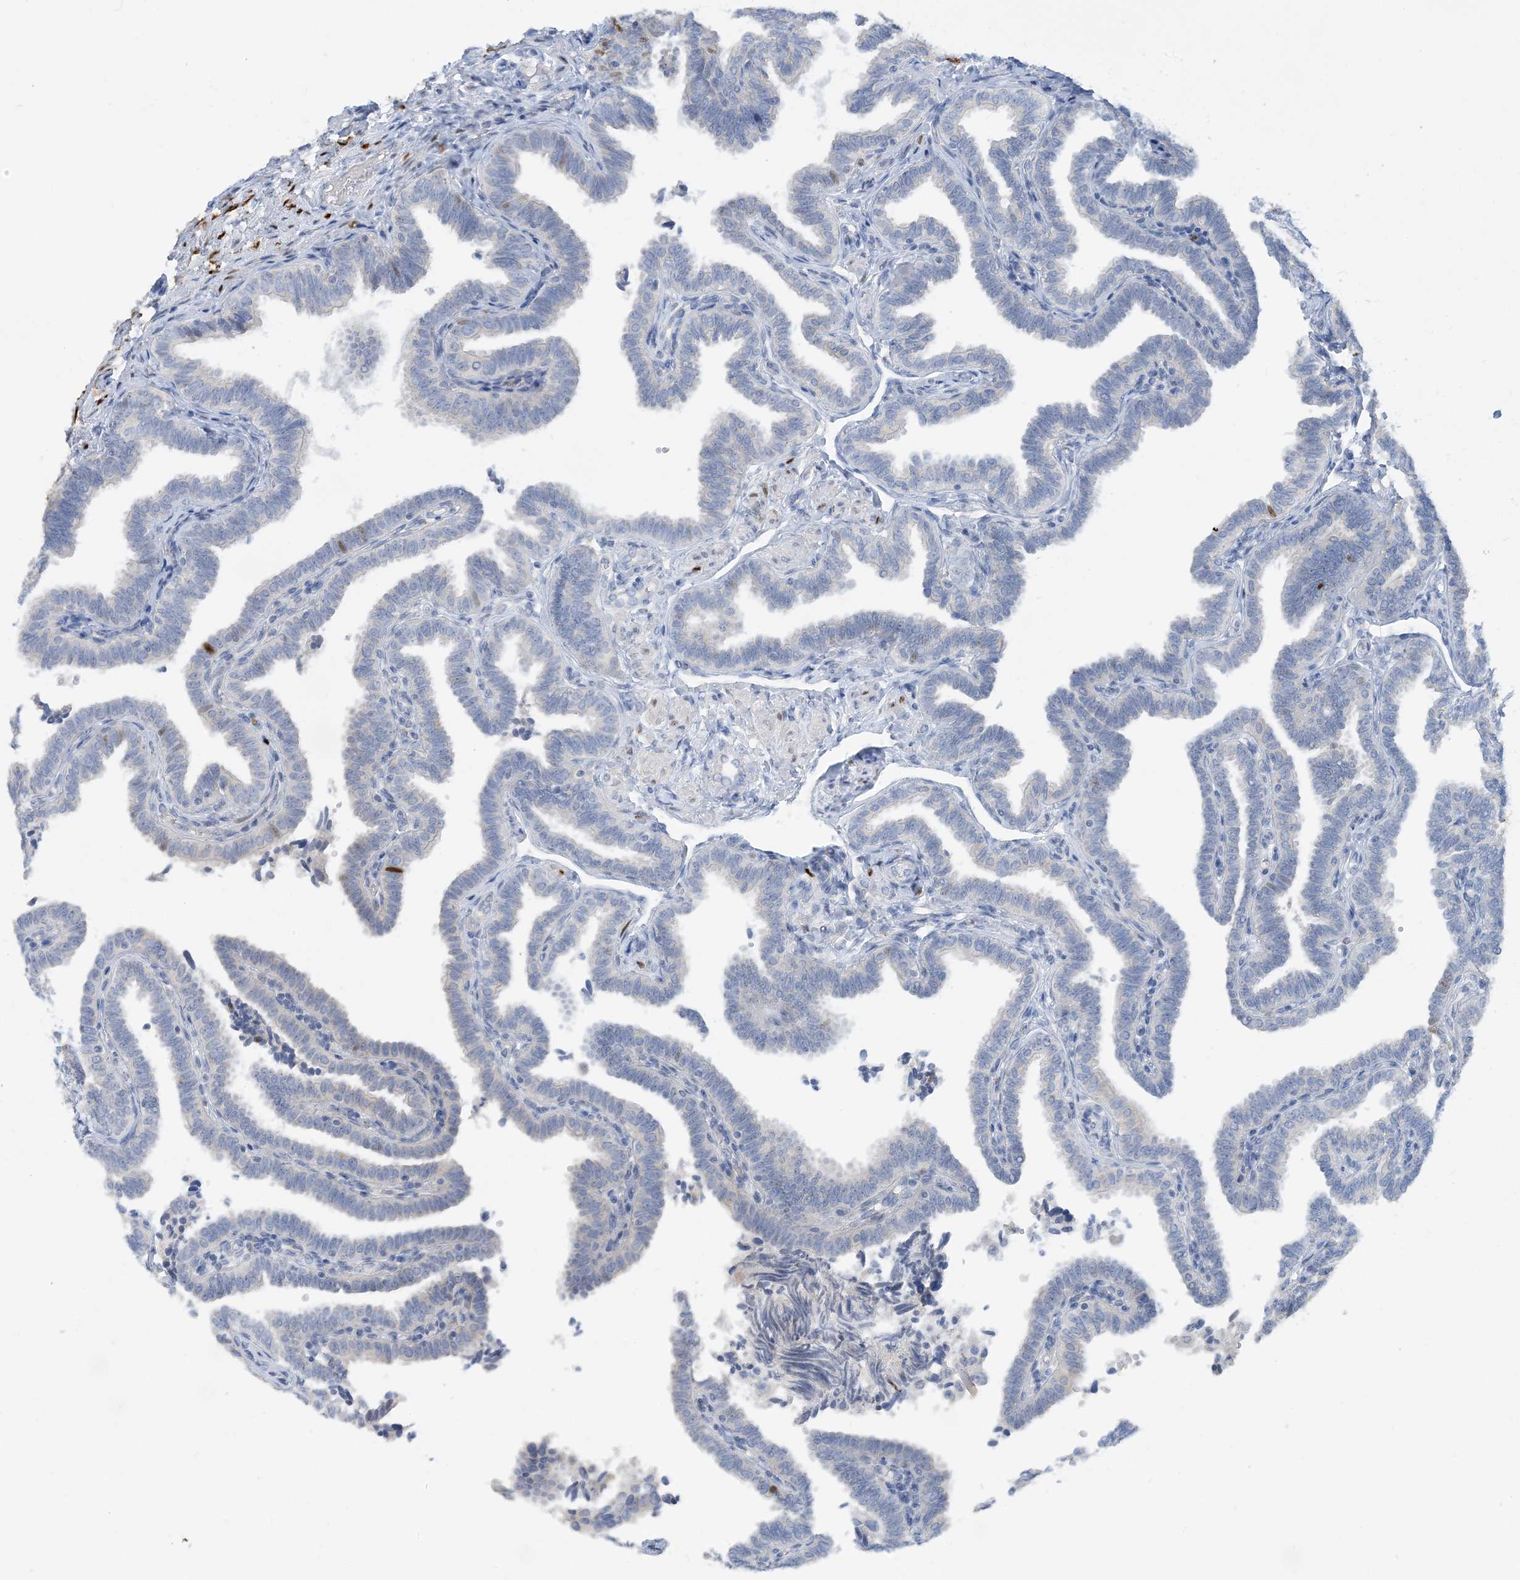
{"staining": {"intensity": "strong", "quantity": "<25%", "location": "nuclear"}, "tissue": "fallopian tube", "cell_type": "Glandular cells", "image_type": "normal", "snomed": [{"axis": "morphology", "description": "Normal tissue, NOS"}, {"axis": "topography", "description": "Fallopian tube"}], "caption": "Benign fallopian tube was stained to show a protein in brown. There is medium levels of strong nuclear positivity in approximately <25% of glandular cells. Using DAB (brown) and hematoxylin (blue) stains, captured at high magnification using brightfield microscopy.", "gene": "ZCCHC12", "patient": {"sex": "female", "age": 39}}